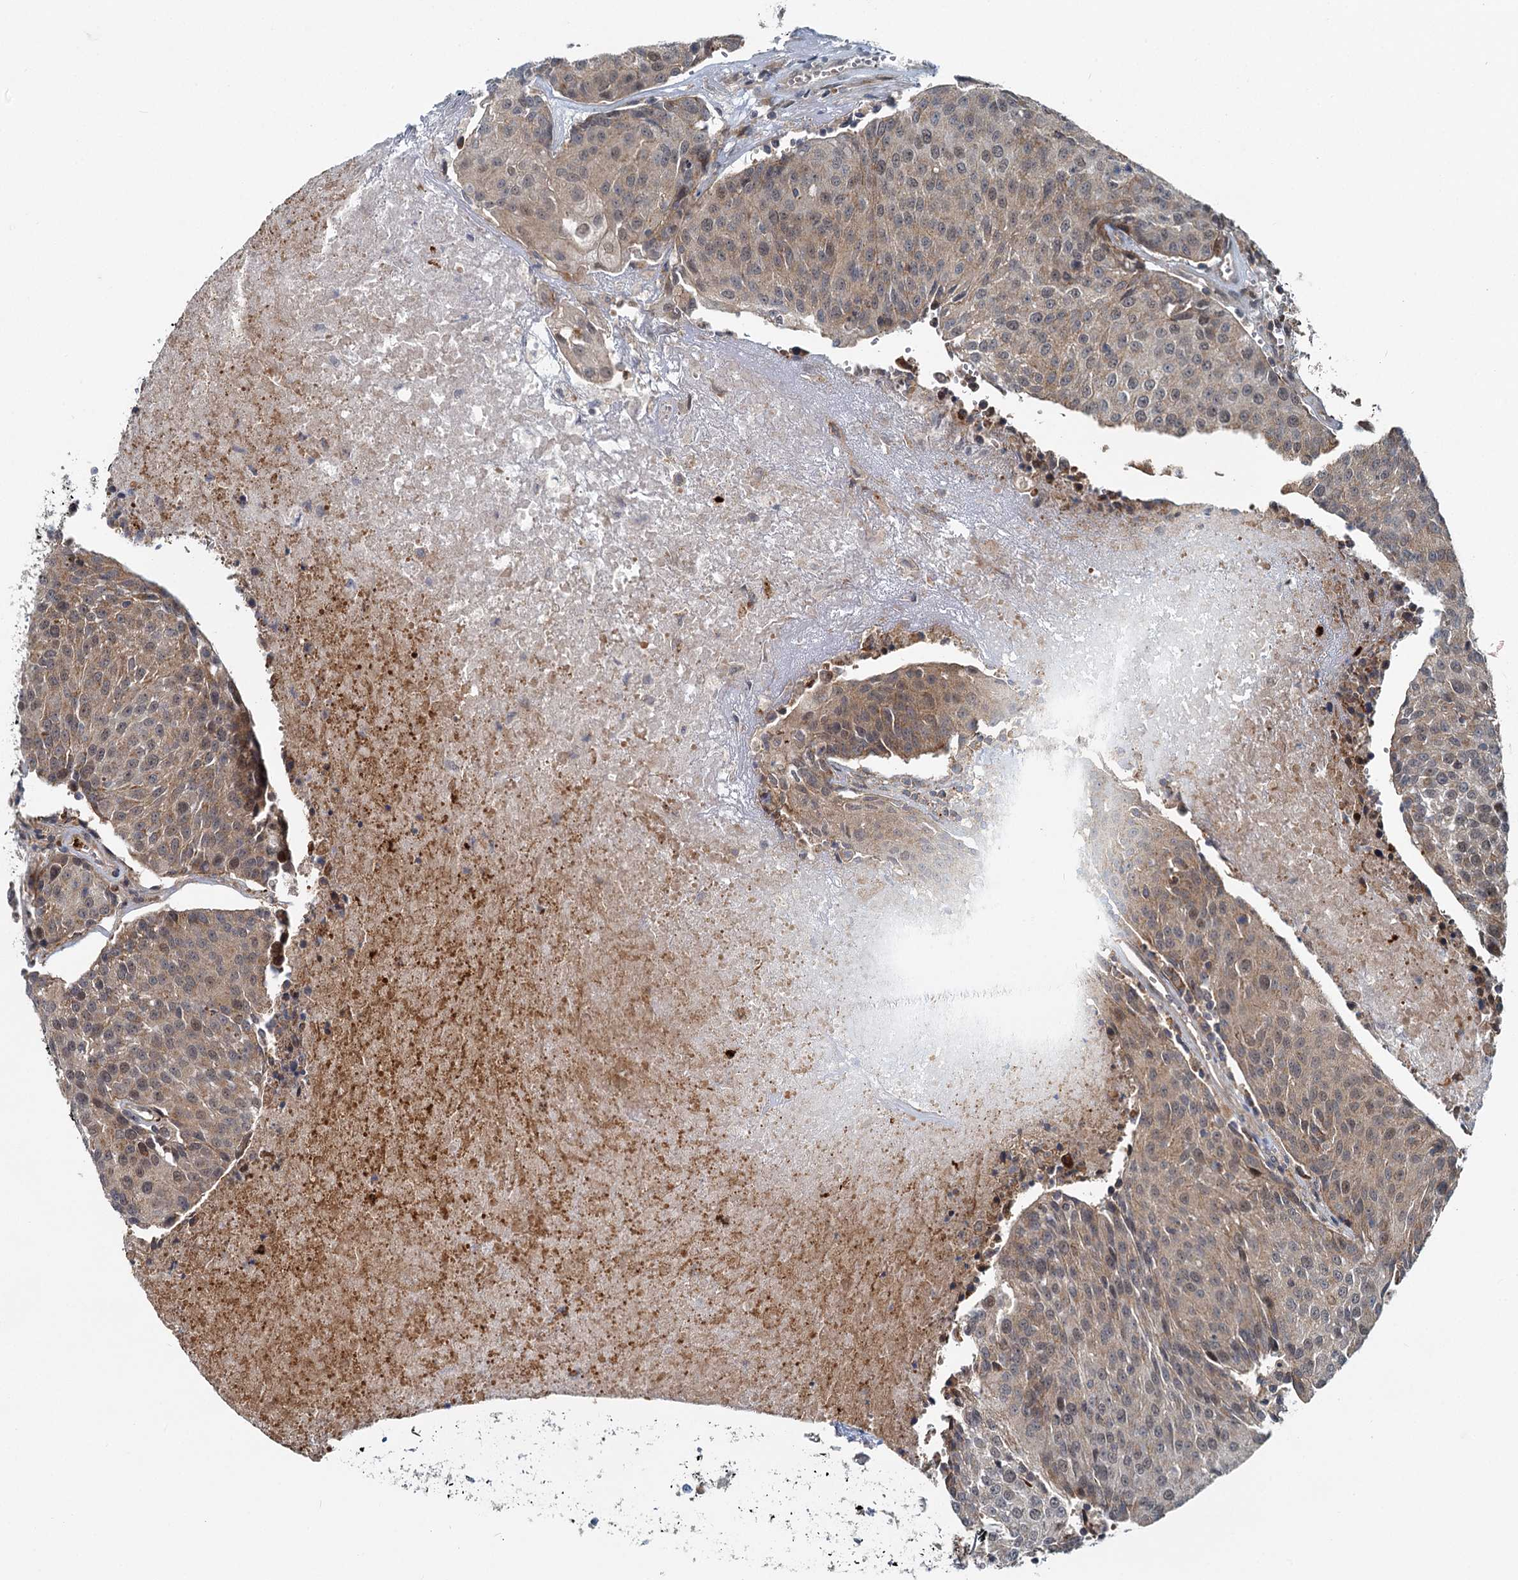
{"staining": {"intensity": "weak", "quantity": ">75%", "location": "cytoplasmic/membranous,nuclear"}, "tissue": "urothelial cancer", "cell_type": "Tumor cells", "image_type": "cancer", "snomed": [{"axis": "morphology", "description": "Urothelial carcinoma, High grade"}, {"axis": "topography", "description": "Urinary bladder"}], "caption": "Urothelial carcinoma (high-grade) tissue reveals weak cytoplasmic/membranous and nuclear expression in about >75% of tumor cells, visualized by immunohistochemistry.", "gene": "ADCY2", "patient": {"sex": "female", "age": 85}}